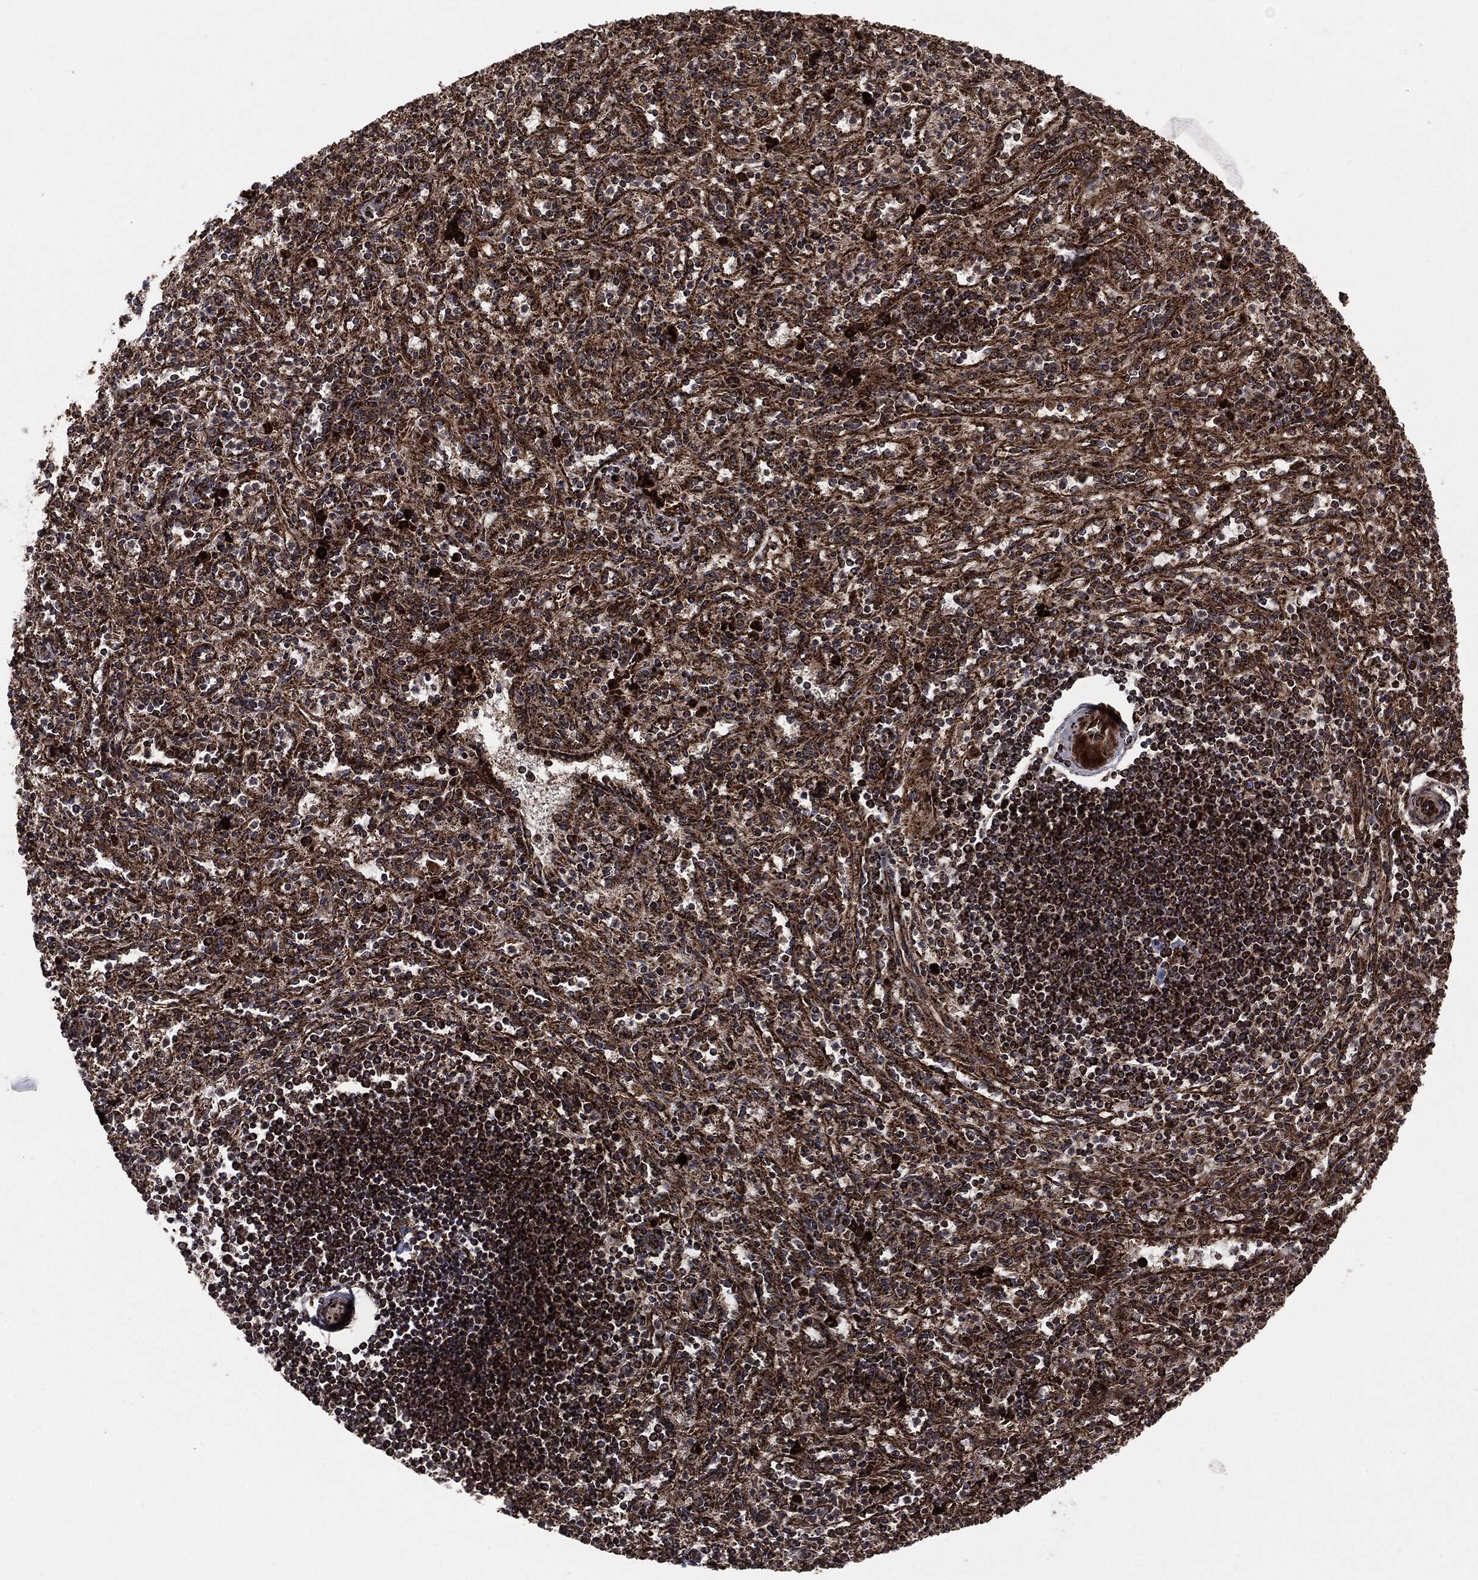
{"staining": {"intensity": "moderate", "quantity": ">75%", "location": "cytoplasmic/membranous"}, "tissue": "spleen", "cell_type": "Cells in red pulp", "image_type": "normal", "snomed": [{"axis": "morphology", "description": "Normal tissue, NOS"}, {"axis": "topography", "description": "Spleen"}], "caption": "Immunohistochemistry image of normal spleen: spleen stained using IHC exhibits medium levels of moderate protein expression localized specifically in the cytoplasmic/membranous of cells in red pulp, appearing as a cytoplasmic/membranous brown color.", "gene": "MAP2K1", "patient": {"sex": "male", "age": 69}}